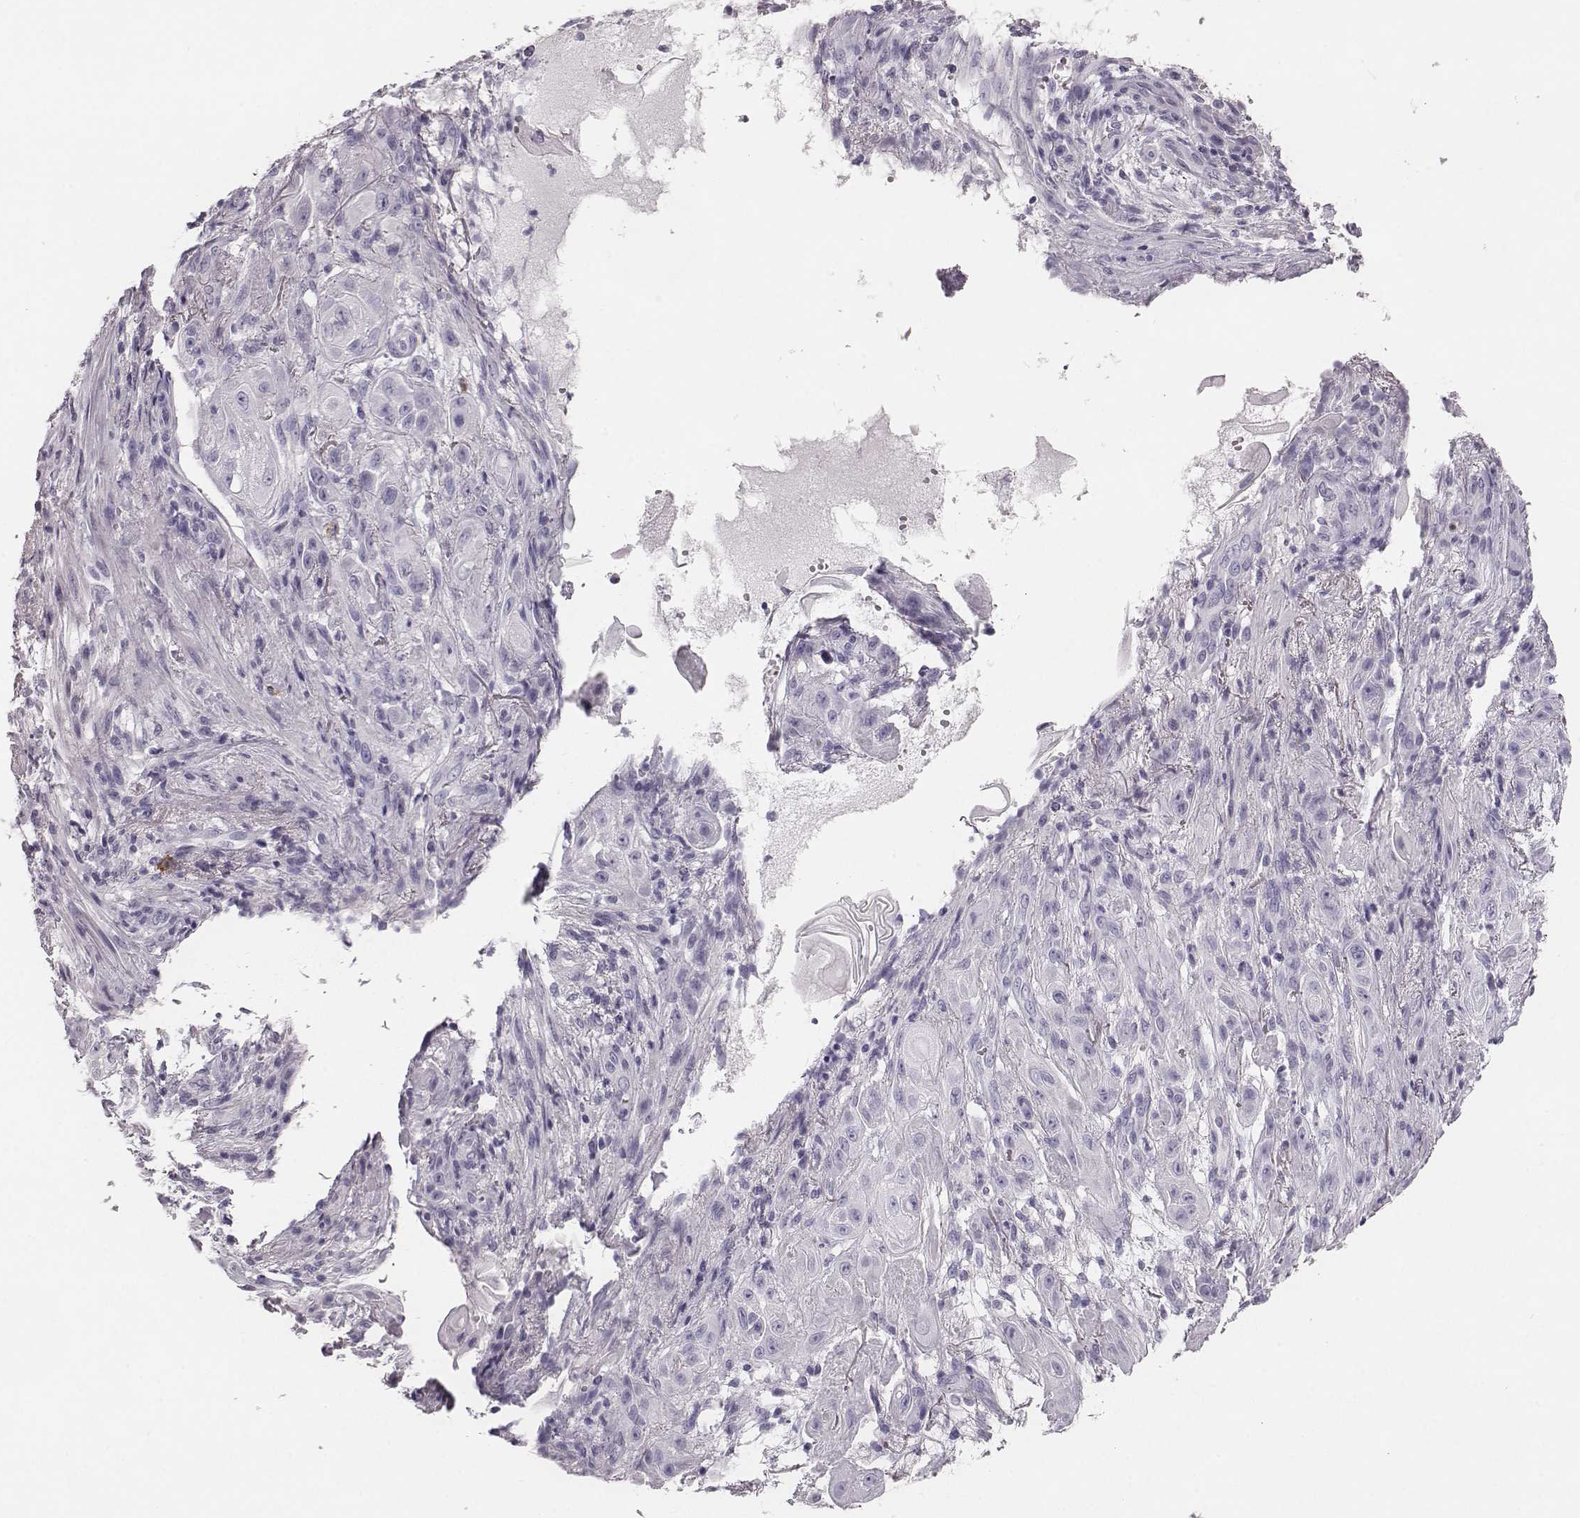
{"staining": {"intensity": "negative", "quantity": "none", "location": "none"}, "tissue": "skin cancer", "cell_type": "Tumor cells", "image_type": "cancer", "snomed": [{"axis": "morphology", "description": "Squamous cell carcinoma, NOS"}, {"axis": "topography", "description": "Skin"}], "caption": "This is an immunohistochemistry (IHC) histopathology image of skin squamous cell carcinoma. There is no staining in tumor cells.", "gene": "NPTXR", "patient": {"sex": "male", "age": 62}}